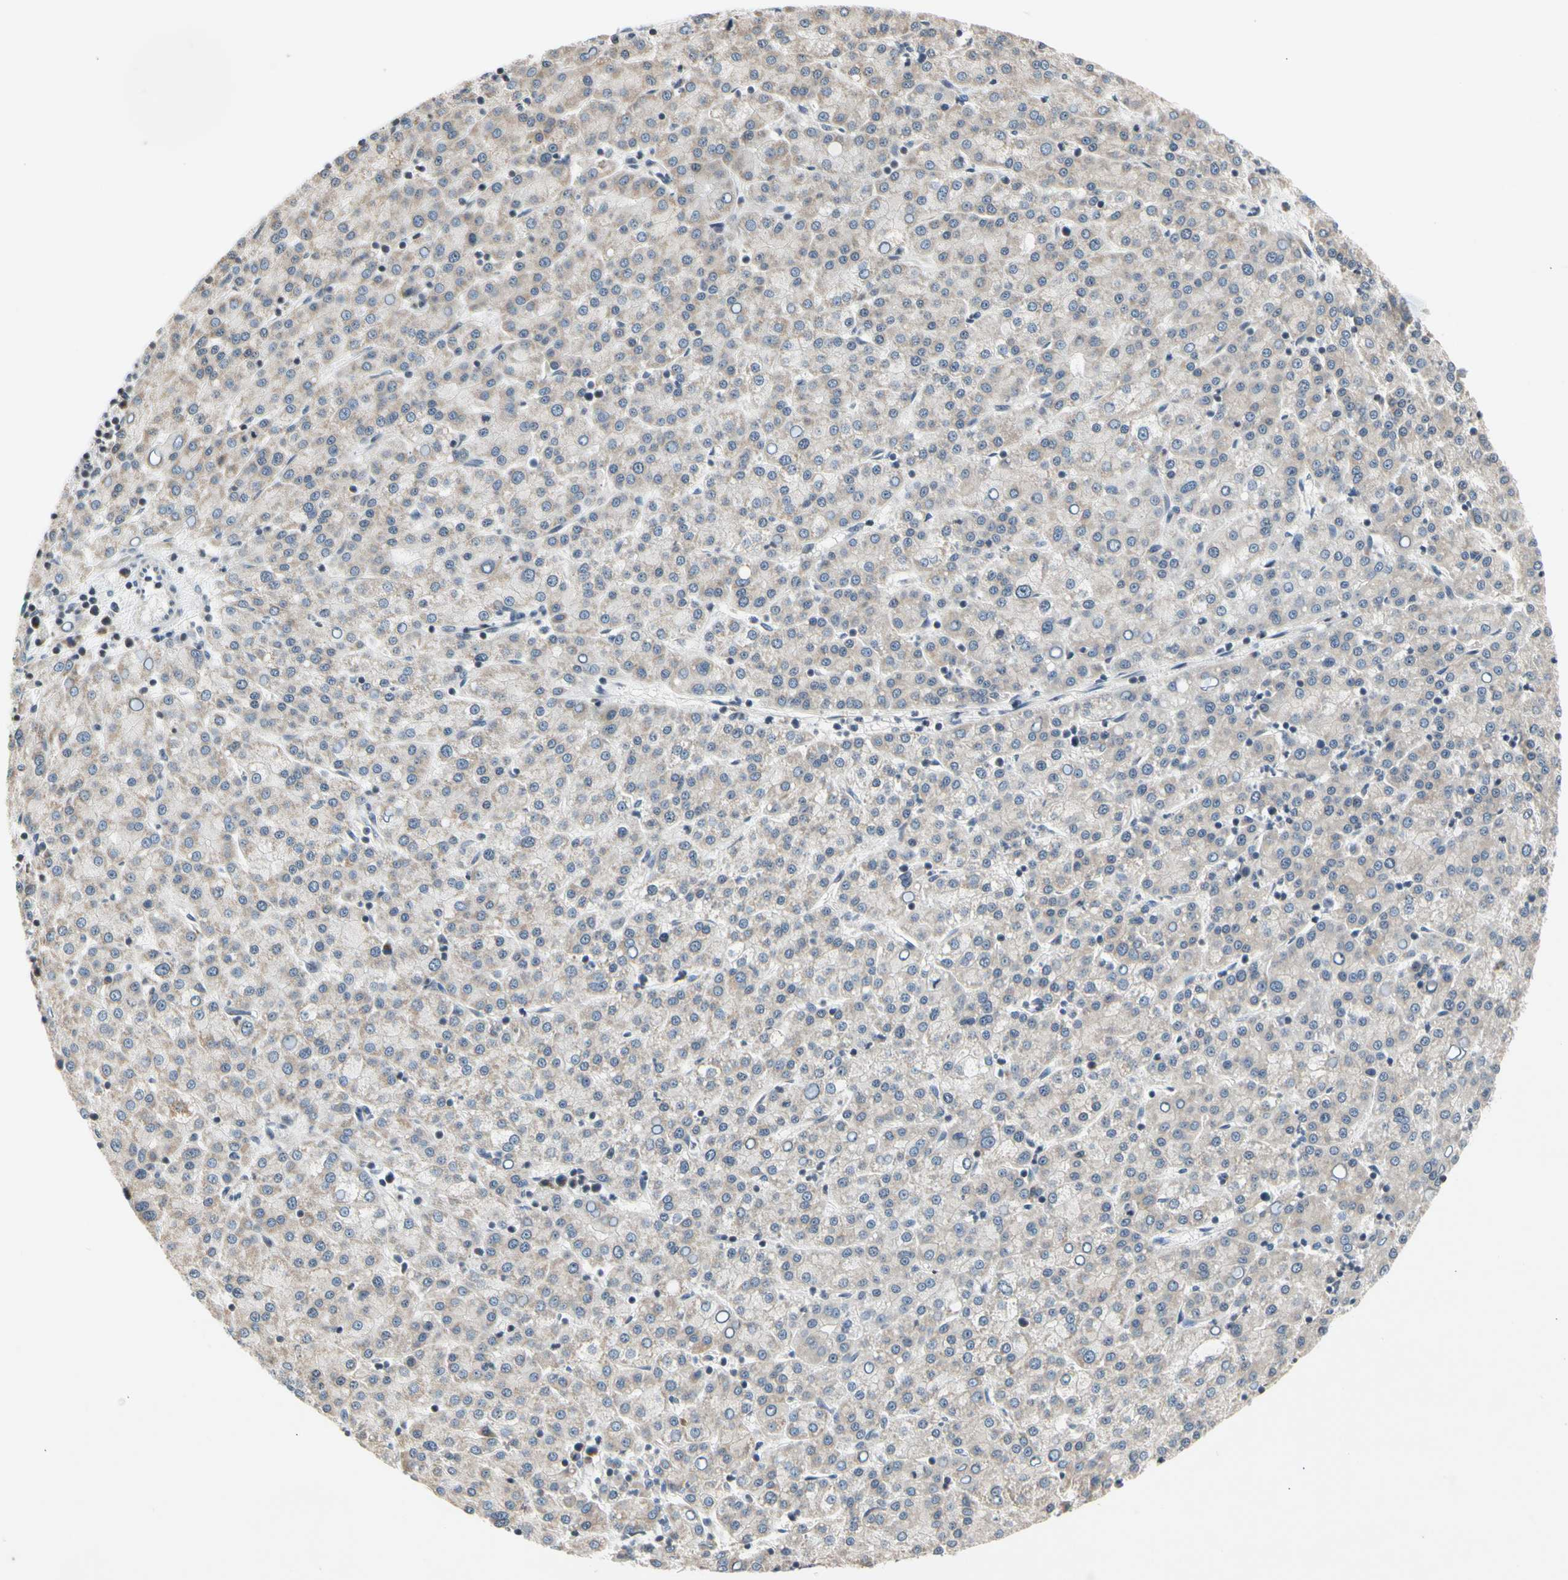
{"staining": {"intensity": "negative", "quantity": "none", "location": "none"}, "tissue": "liver cancer", "cell_type": "Tumor cells", "image_type": "cancer", "snomed": [{"axis": "morphology", "description": "Carcinoma, Hepatocellular, NOS"}, {"axis": "topography", "description": "Liver"}], "caption": "Human hepatocellular carcinoma (liver) stained for a protein using IHC reveals no staining in tumor cells.", "gene": "SOX30", "patient": {"sex": "female", "age": 58}}